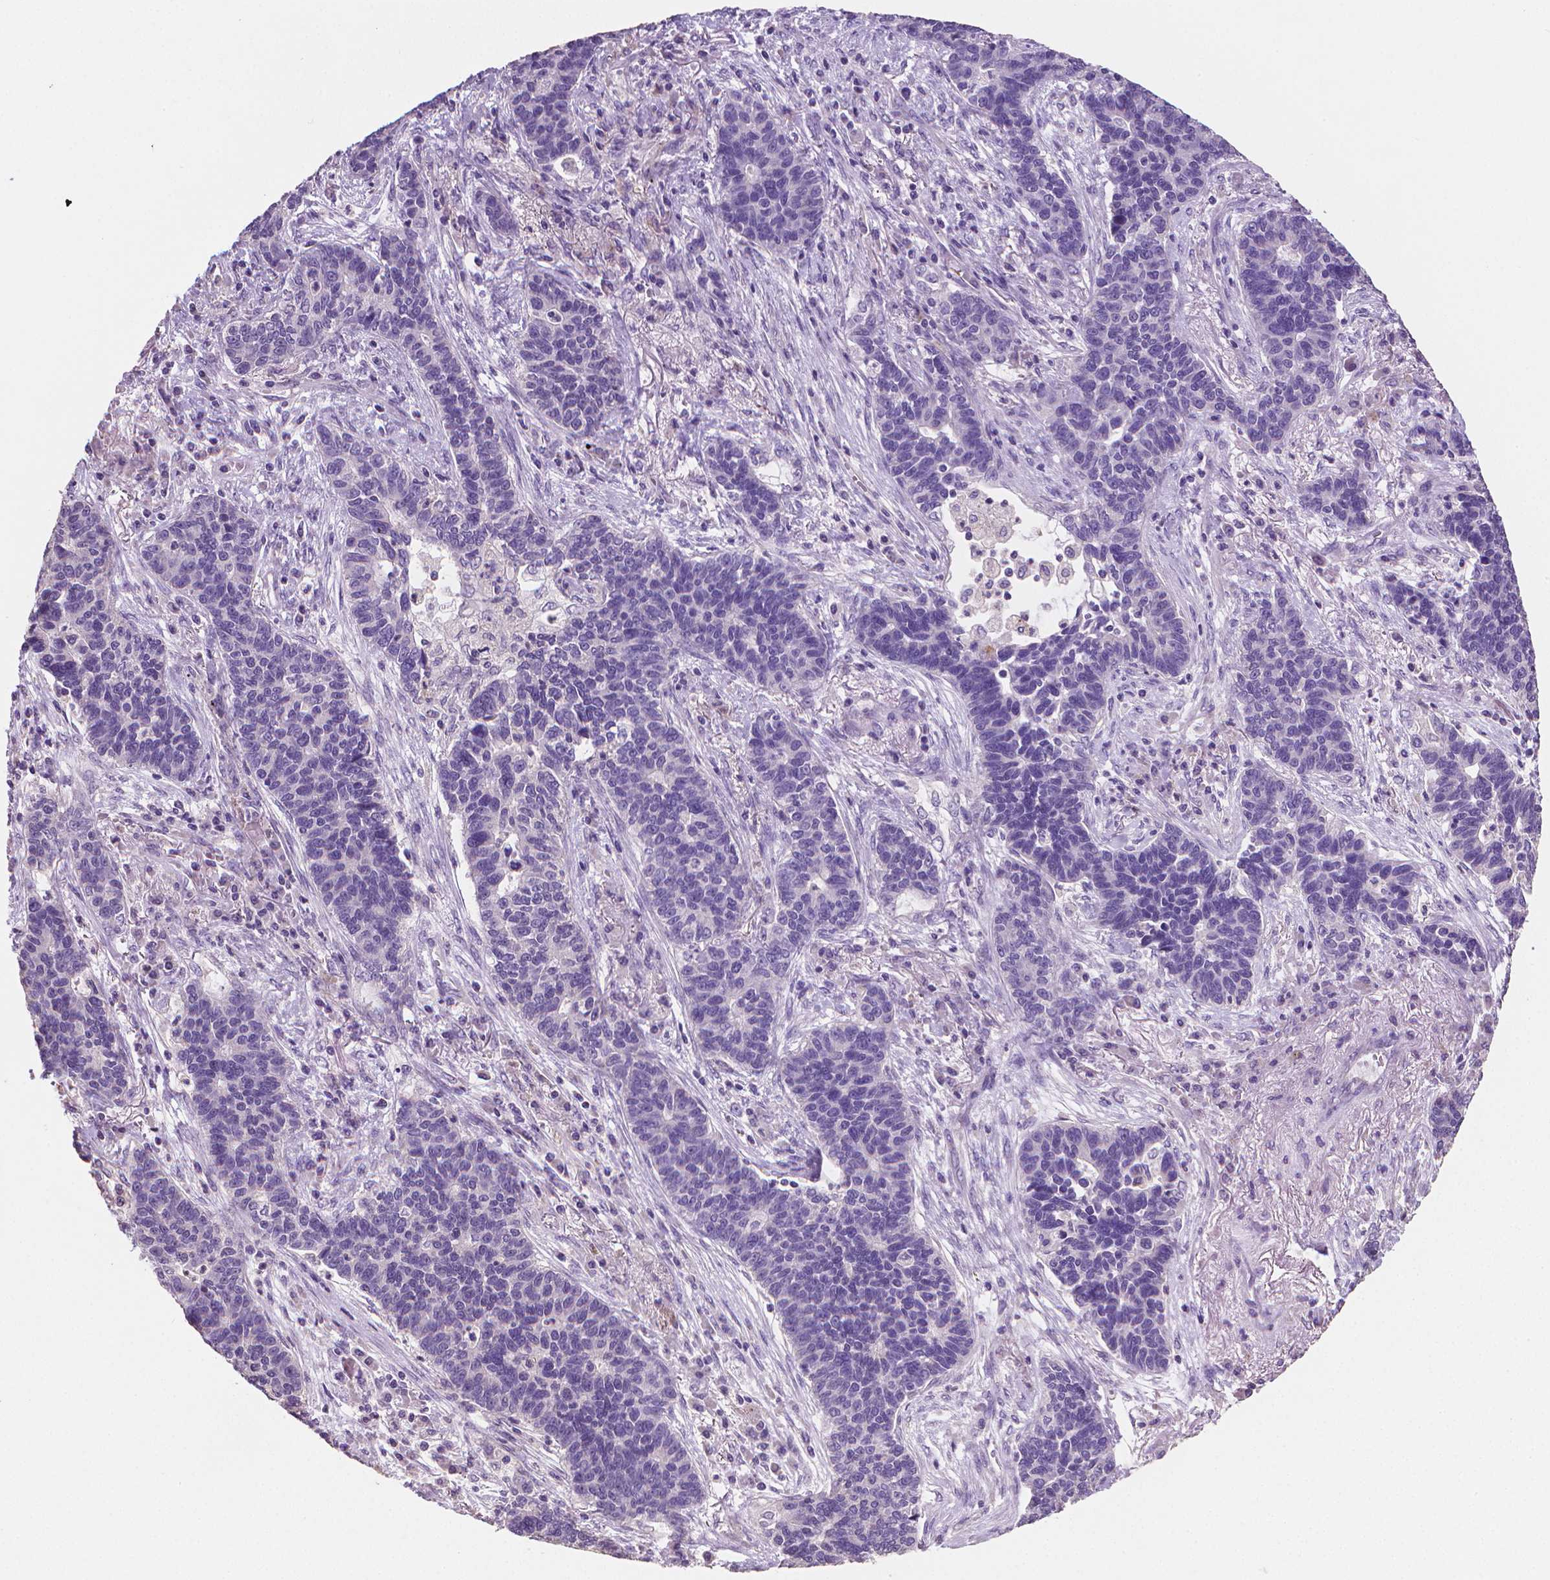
{"staining": {"intensity": "negative", "quantity": "none", "location": "none"}, "tissue": "lung cancer", "cell_type": "Tumor cells", "image_type": "cancer", "snomed": [{"axis": "morphology", "description": "Adenocarcinoma, NOS"}, {"axis": "topography", "description": "Lung"}], "caption": "Lung adenocarcinoma stained for a protein using IHC exhibits no expression tumor cells.", "gene": "CATIP", "patient": {"sex": "female", "age": 57}}